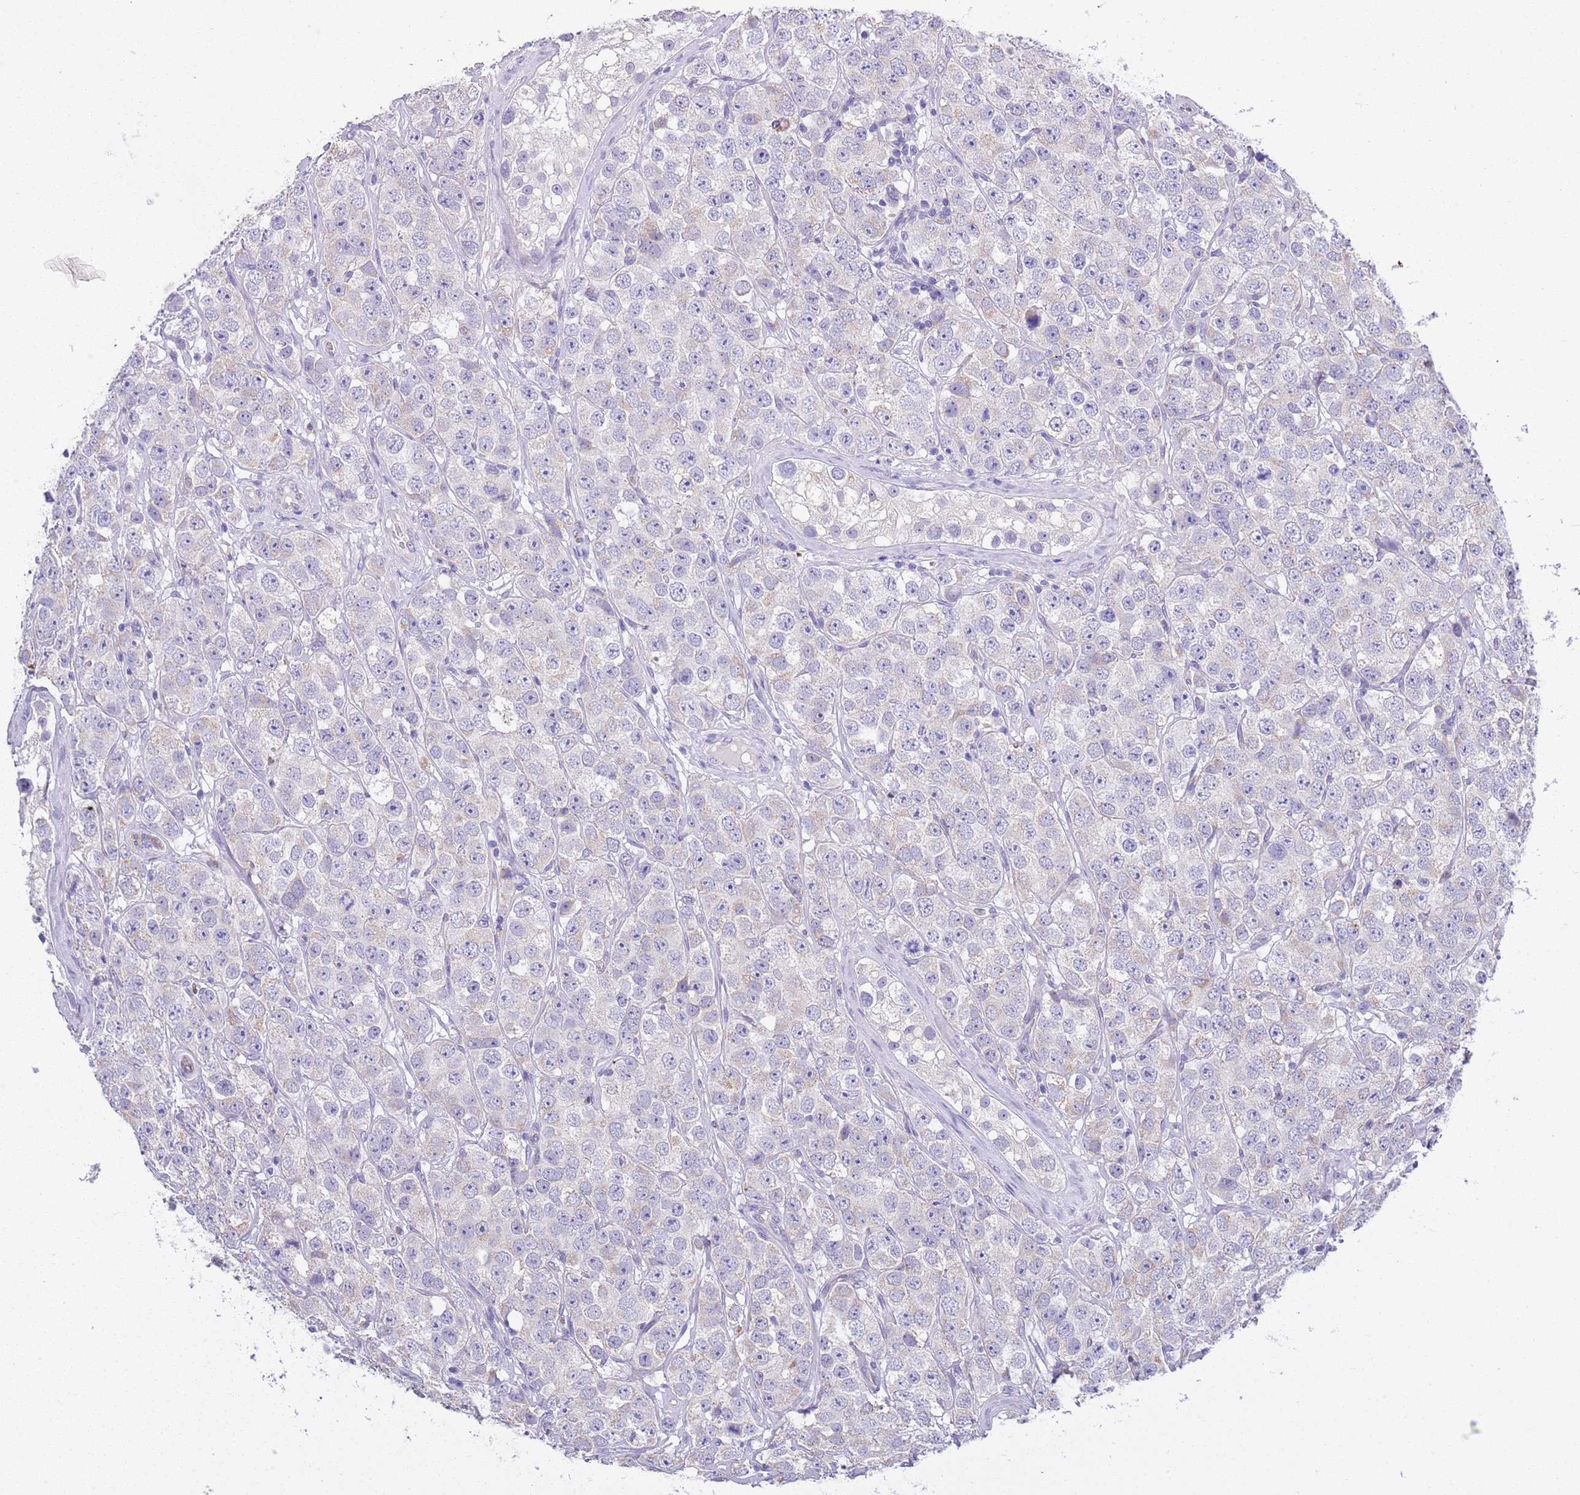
{"staining": {"intensity": "negative", "quantity": "none", "location": "none"}, "tissue": "testis cancer", "cell_type": "Tumor cells", "image_type": "cancer", "snomed": [{"axis": "morphology", "description": "Seminoma, NOS"}, {"axis": "topography", "description": "Testis"}], "caption": "Immunohistochemistry (IHC) photomicrograph of neoplastic tissue: testis cancer stained with DAB demonstrates no significant protein positivity in tumor cells.", "gene": "BRMS1L", "patient": {"sex": "male", "age": 28}}